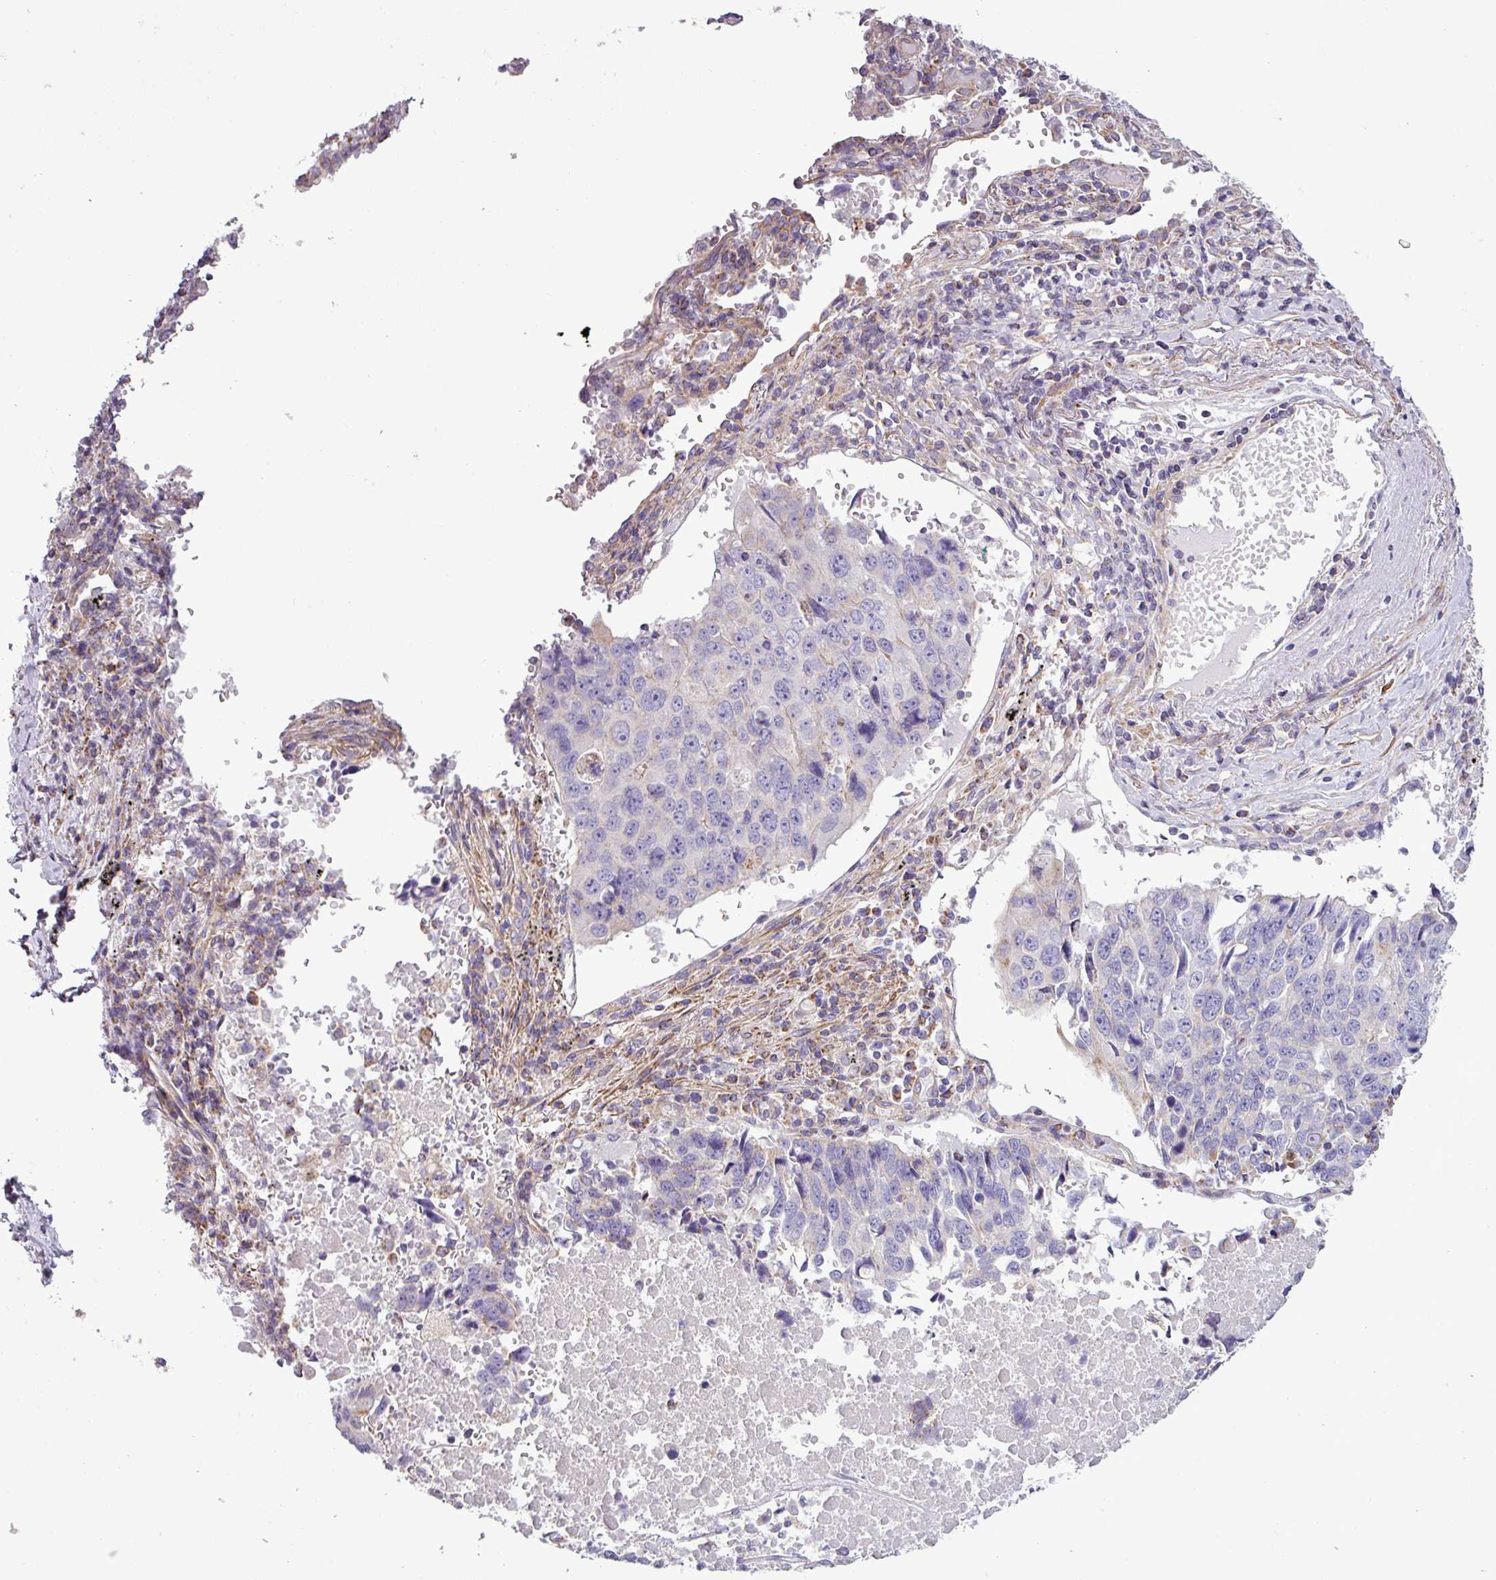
{"staining": {"intensity": "negative", "quantity": "none", "location": "none"}, "tissue": "lung cancer", "cell_type": "Tumor cells", "image_type": "cancer", "snomed": [{"axis": "morphology", "description": "Squamous cell carcinoma, NOS"}, {"axis": "topography", "description": "Lung"}], "caption": "This is an IHC histopathology image of human lung cancer. There is no positivity in tumor cells.", "gene": "BTN2A2", "patient": {"sex": "female", "age": 66}}